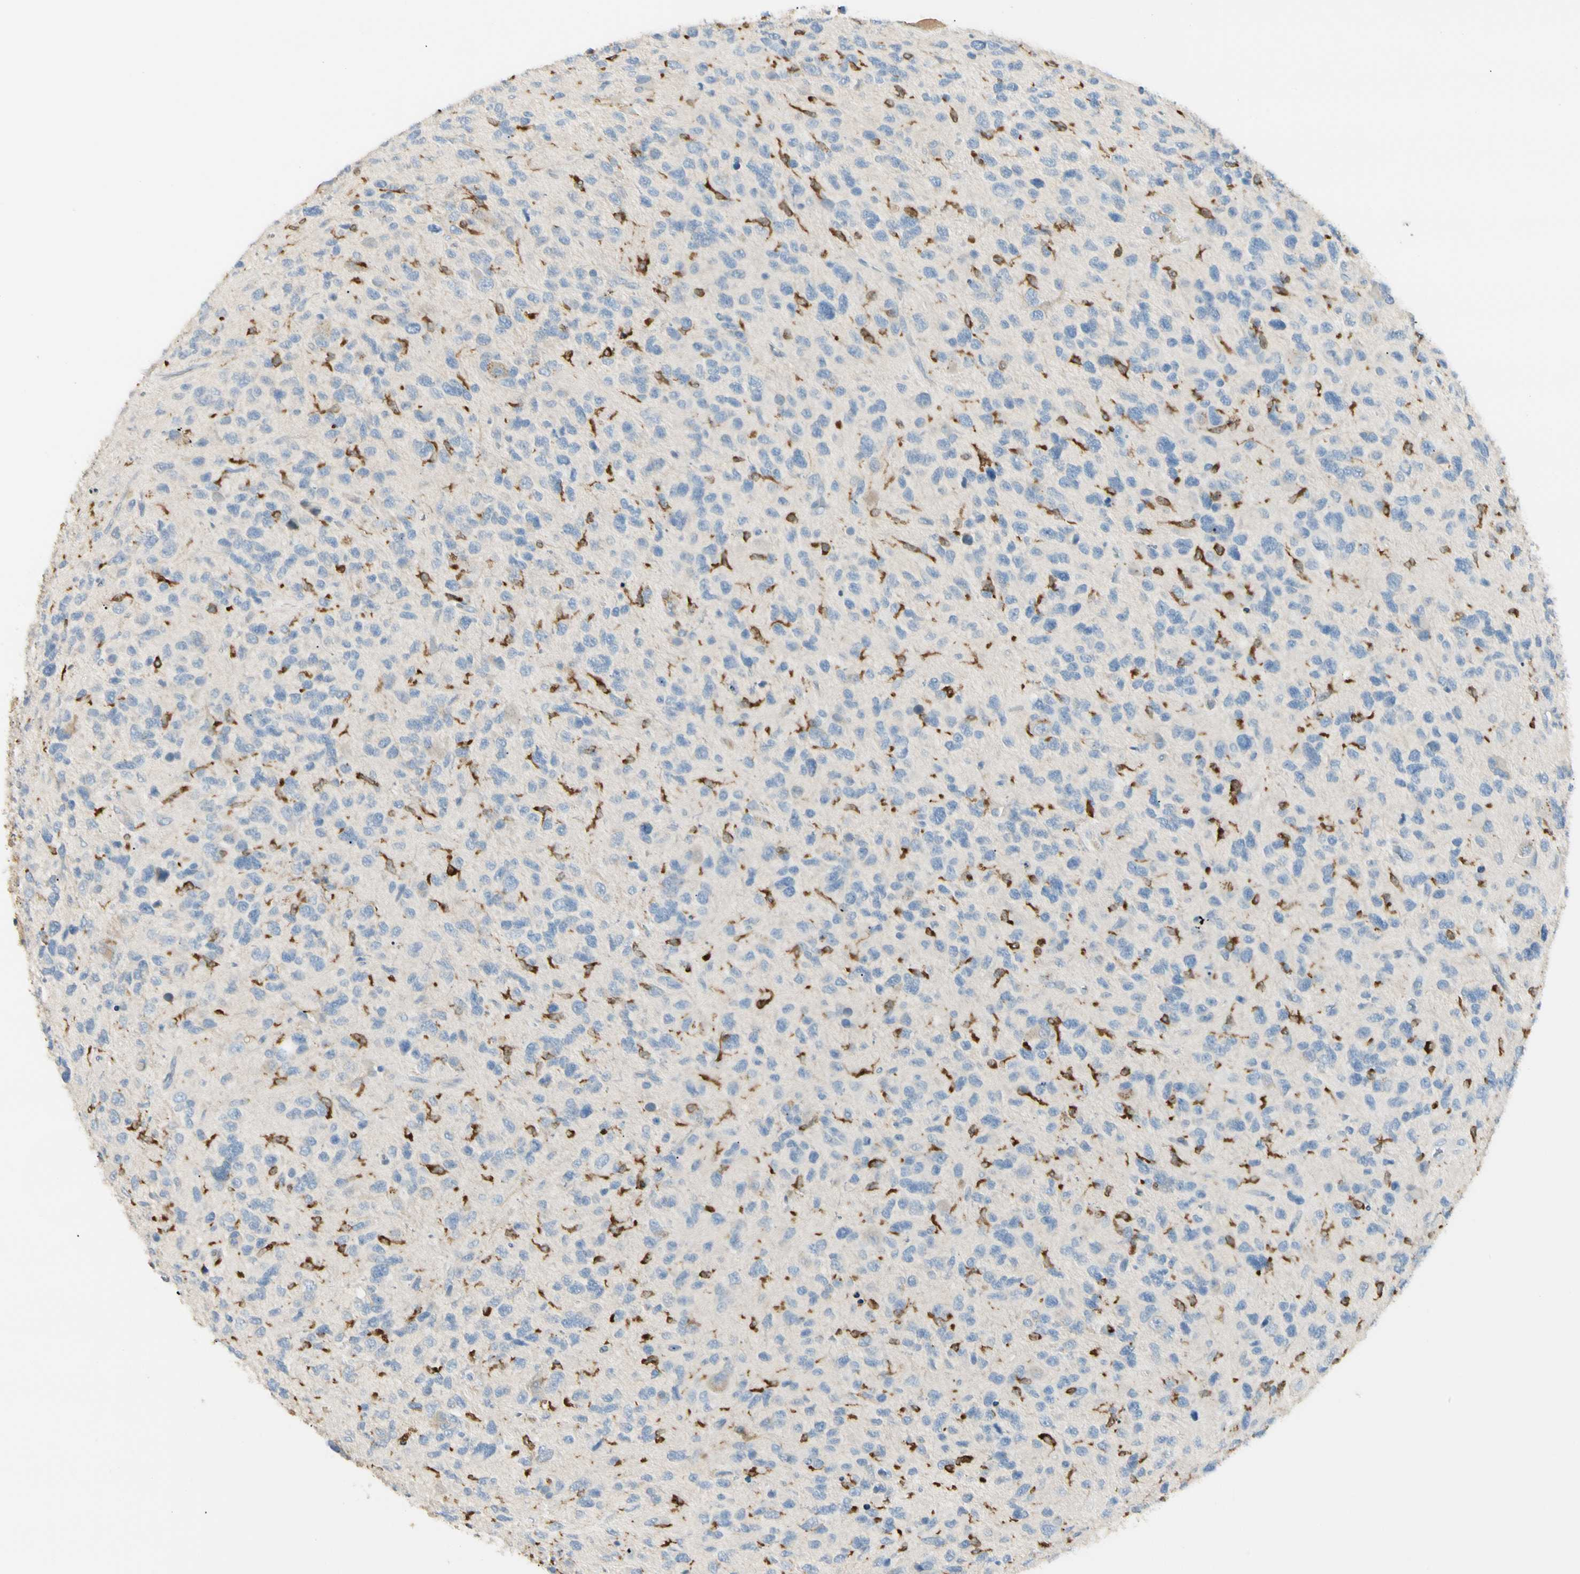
{"staining": {"intensity": "negative", "quantity": "none", "location": "none"}, "tissue": "glioma", "cell_type": "Tumor cells", "image_type": "cancer", "snomed": [{"axis": "morphology", "description": "Glioma, malignant, High grade"}, {"axis": "topography", "description": "Brain"}], "caption": "There is no significant positivity in tumor cells of high-grade glioma (malignant).", "gene": "LPCAT2", "patient": {"sex": "female", "age": 58}}